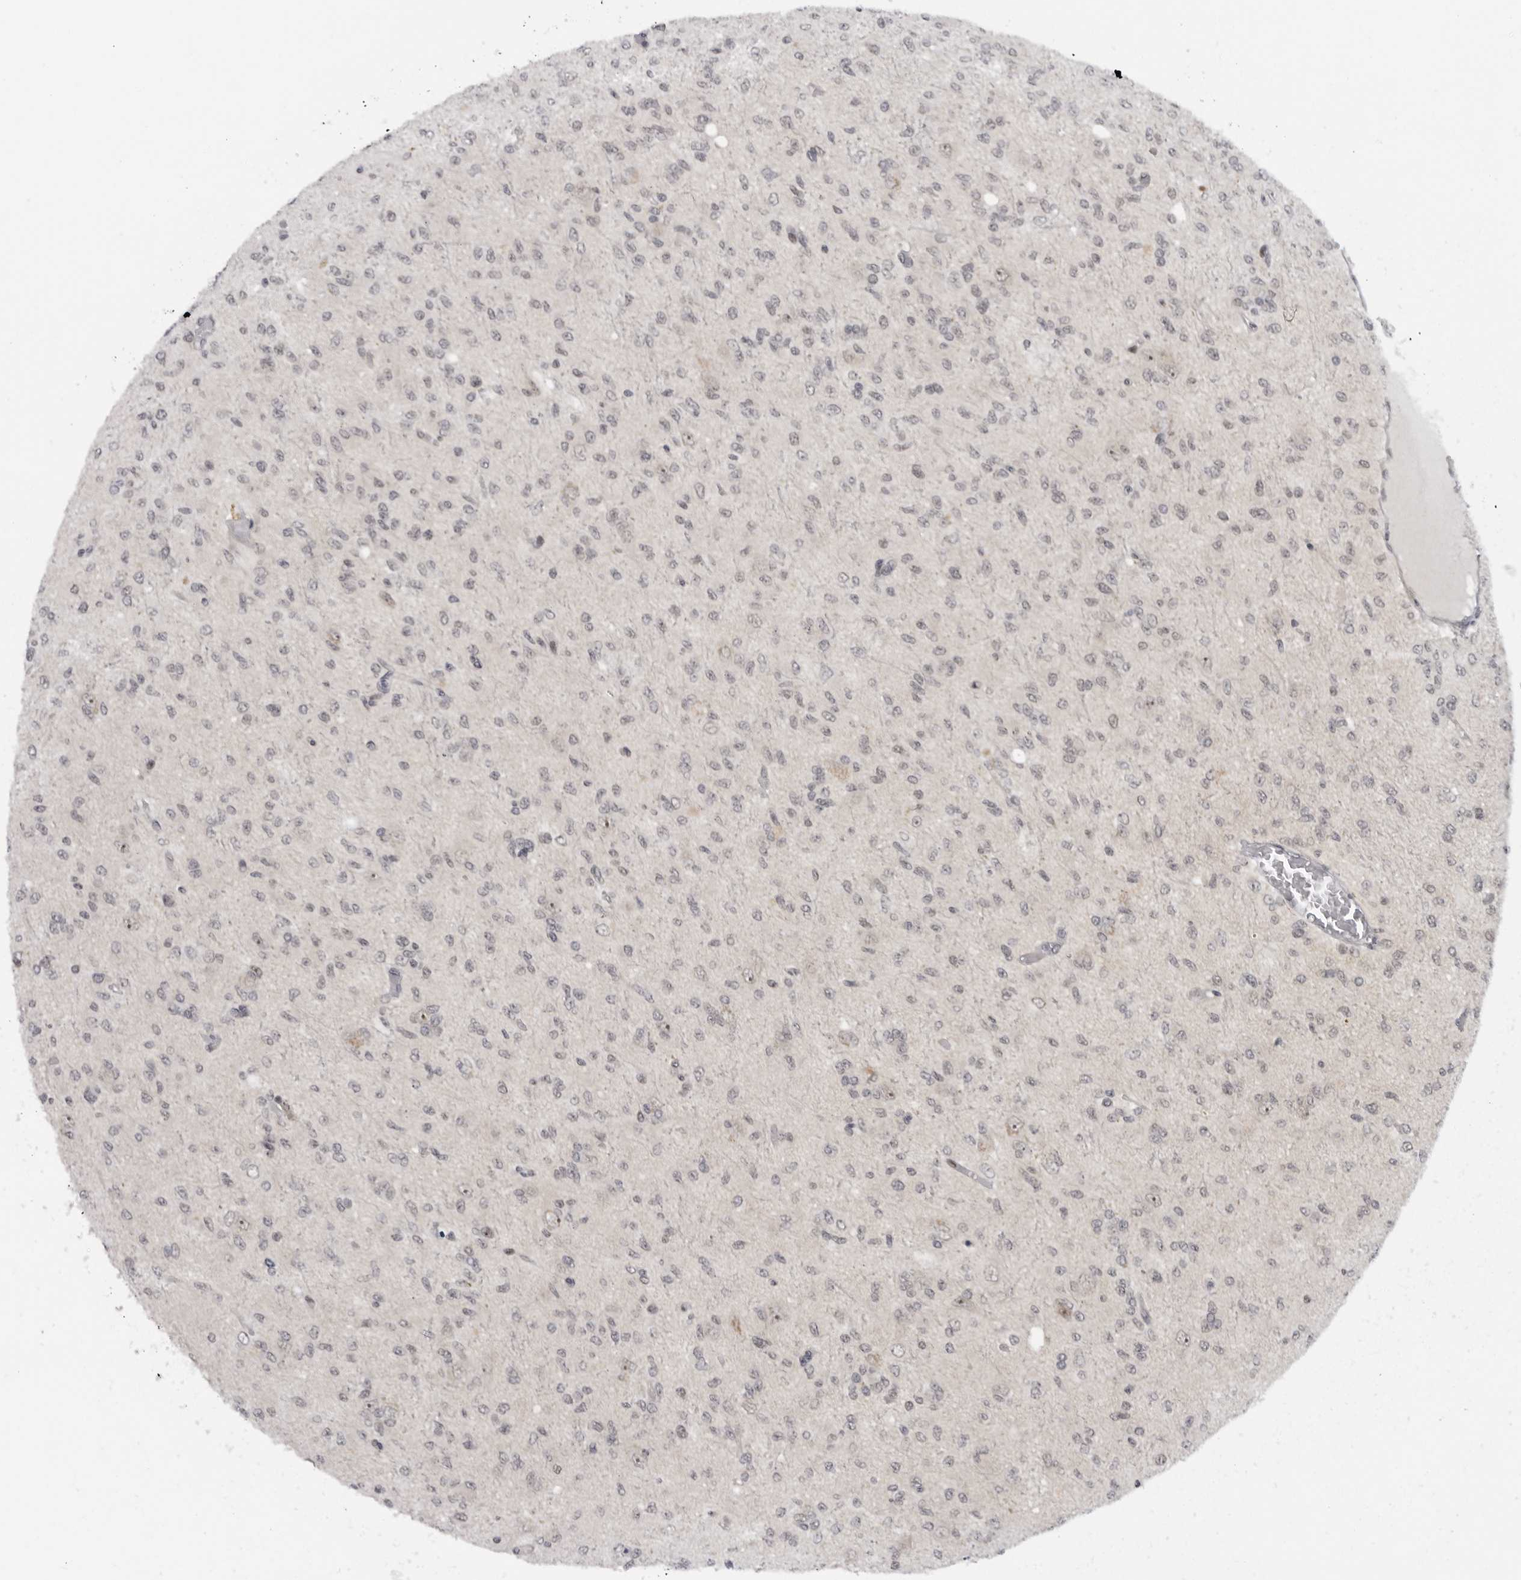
{"staining": {"intensity": "weak", "quantity": "25%-75%", "location": "nuclear"}, "tissue": "glioma", "cell_type": "Tumor cells", "image_type": "cancer", "snomed": [{"axis": "morphology", "description": "Glioma, malignant, High grade"}, {"axis": "topography", "description": "Brain"}], "caption": "Immunohistochemistry micrograph of neoplastic tissue: human malignant high-grade glioma stained using immunohistochemistry displays low levels of weak protein expression localized specifically in the nuclear of tumor cells, appearing as a nuclear brown color.", "gene": "ALPK2", "patient": {"sex": "female", "age": 59}}